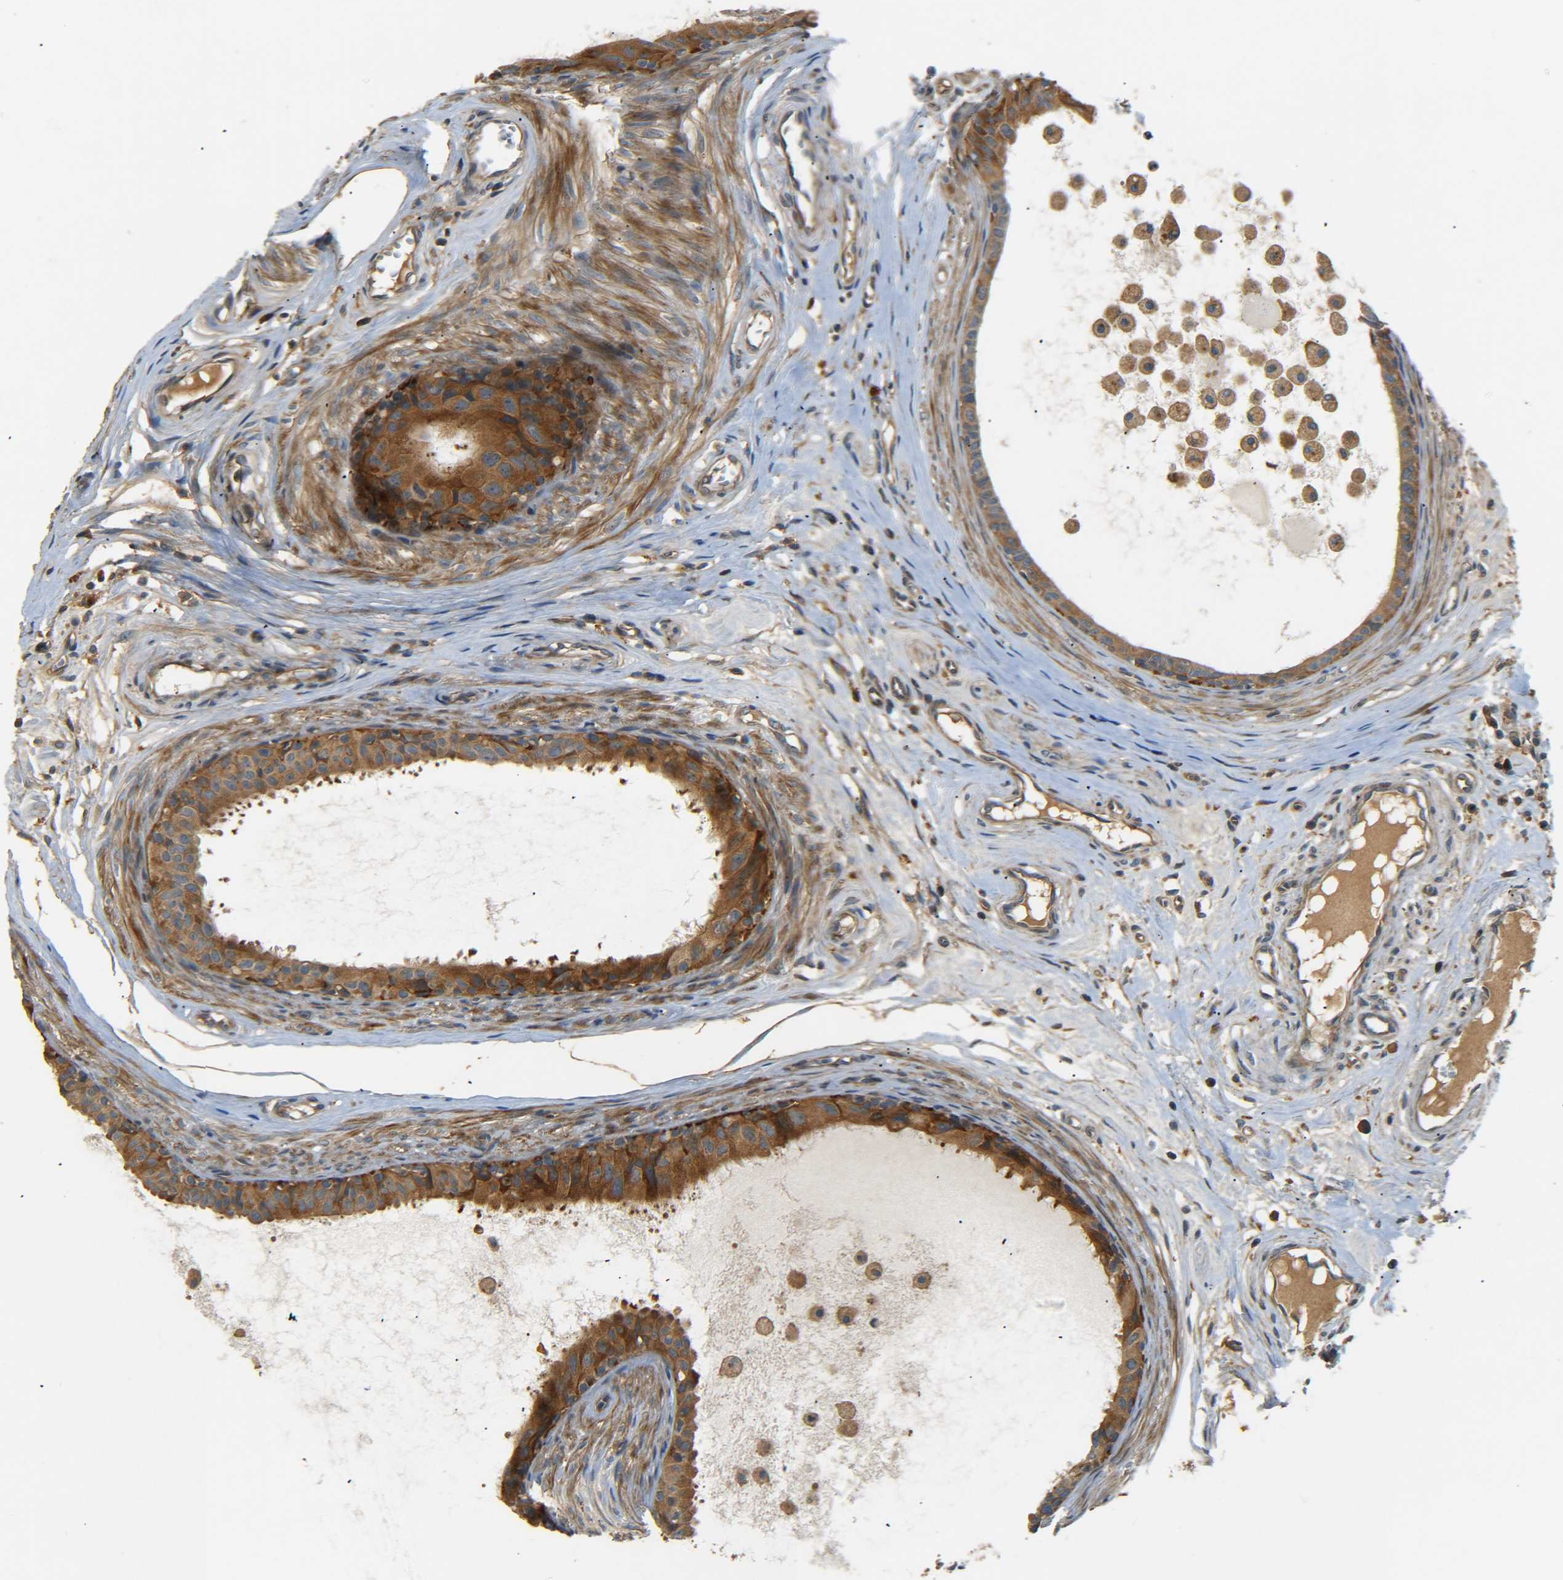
{"staining": {"intensity": "strong", "quantity": ">75%", "location": "cytoplasmic/membranous"}, "tissue": "epididymis", "cell_type": "Glandular cells", "image_type": "normal", "snomed": [{"axis": "morphology", "description": "Normal tissue, NOS"}, {"axis": "morphology", "description": "Inflammation, NOS"}, {"axis": "topography", "description": "Epididymis"}], "caption": "Epididymis was stained to show a protein in brown. There is high levels of strong cytoplasmic/membranous staining in about >75% of glandular cells.", "gene": "LRCH3", "patient": {"sex": "male", "age": 85}}